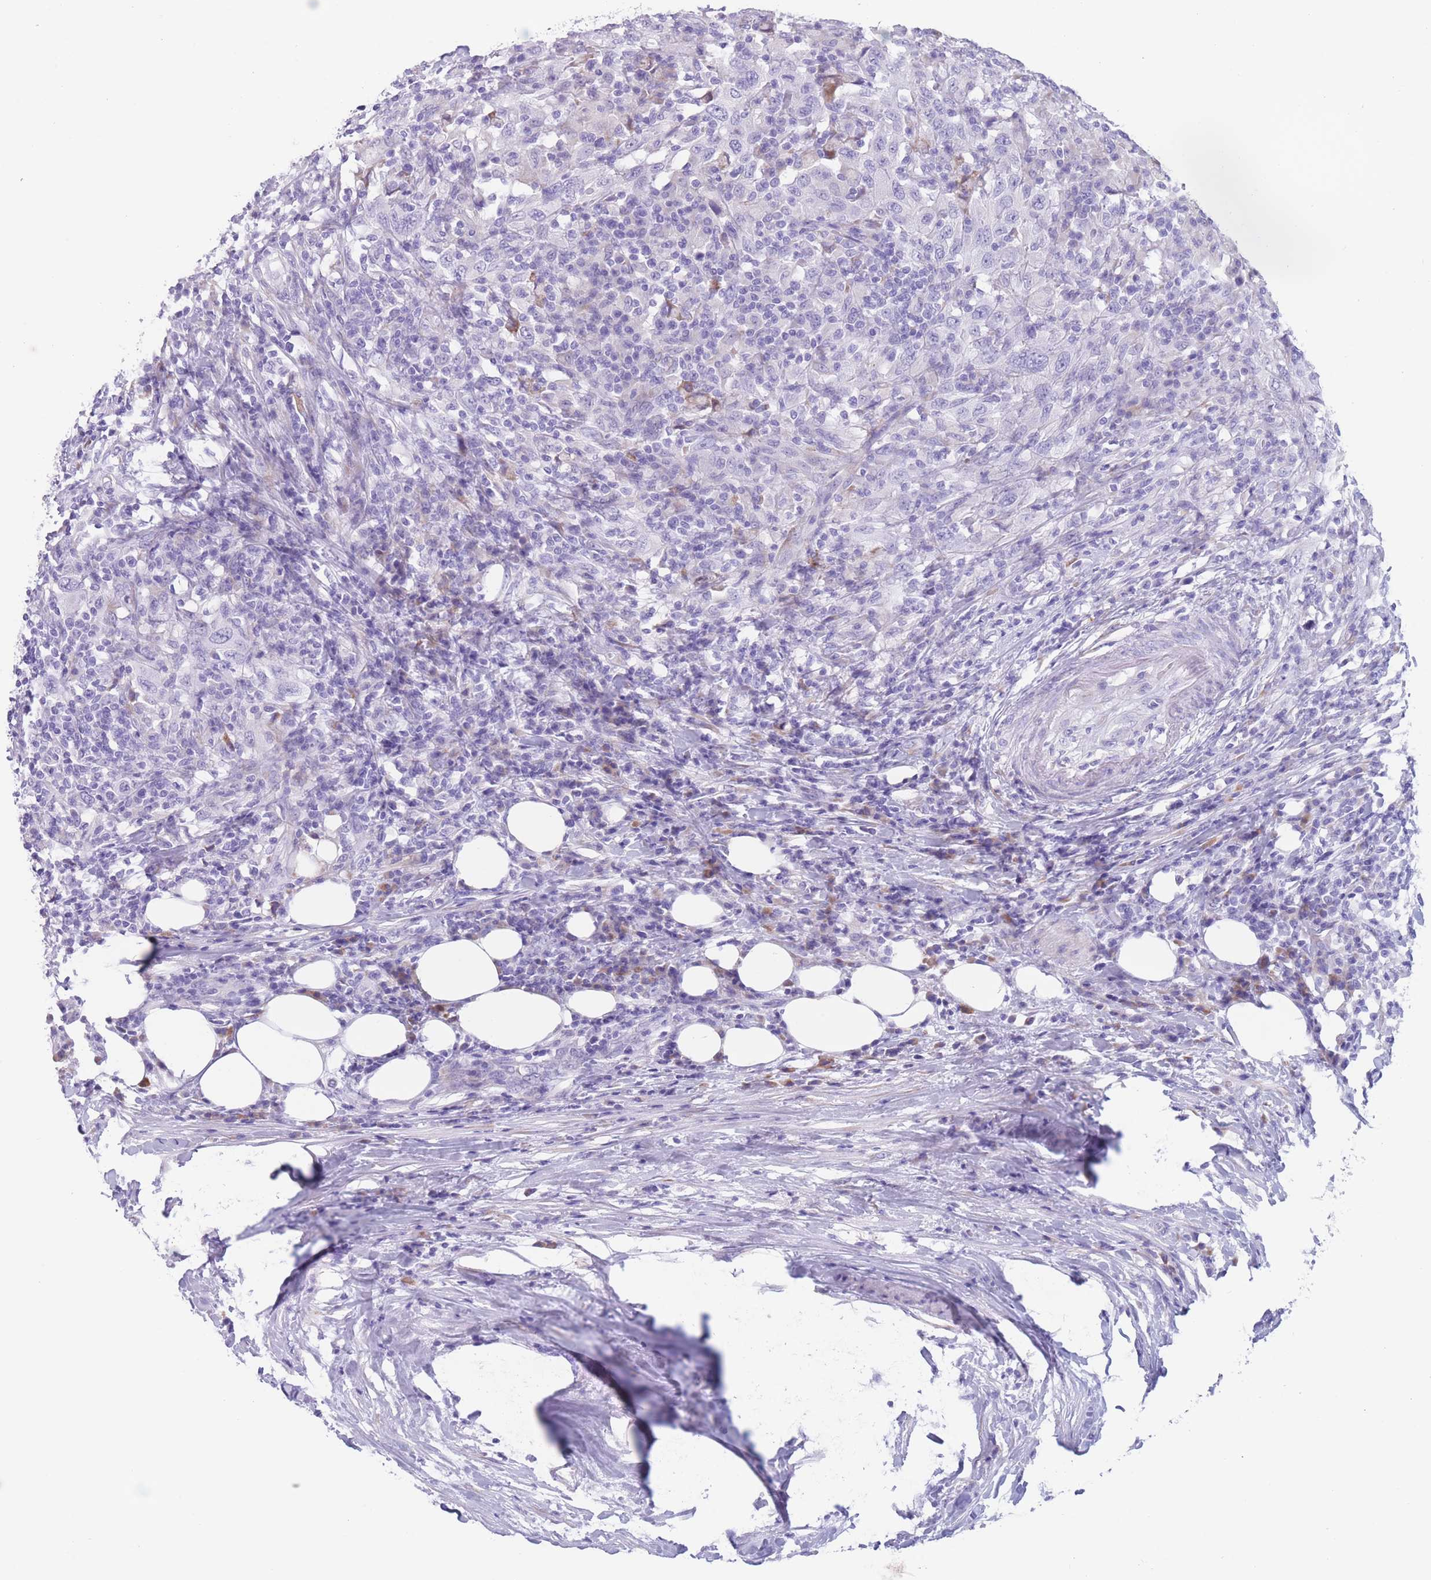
{"staining": {"intensity": "negative", "quantity": "none", "location": "none"}, "tissue": "urothelial cancer", "cell_type": "Tumor cells", "image_type": "cancer", "snomed": [{"axis": "morphology", "description": "Urothelial carcinoma, High grade"}, {"axis": "topography", "description": "Urinary bladder"}], "caption": "Immunohistochemistry image of neoplastic tissue: urothelial cancer stained with DAB (3,3'-diaminobenzidine) displays no significant protein positivity in tumor cells.", "gene": "COL27A1", "patient": {"sex": "male", "age": 61}}